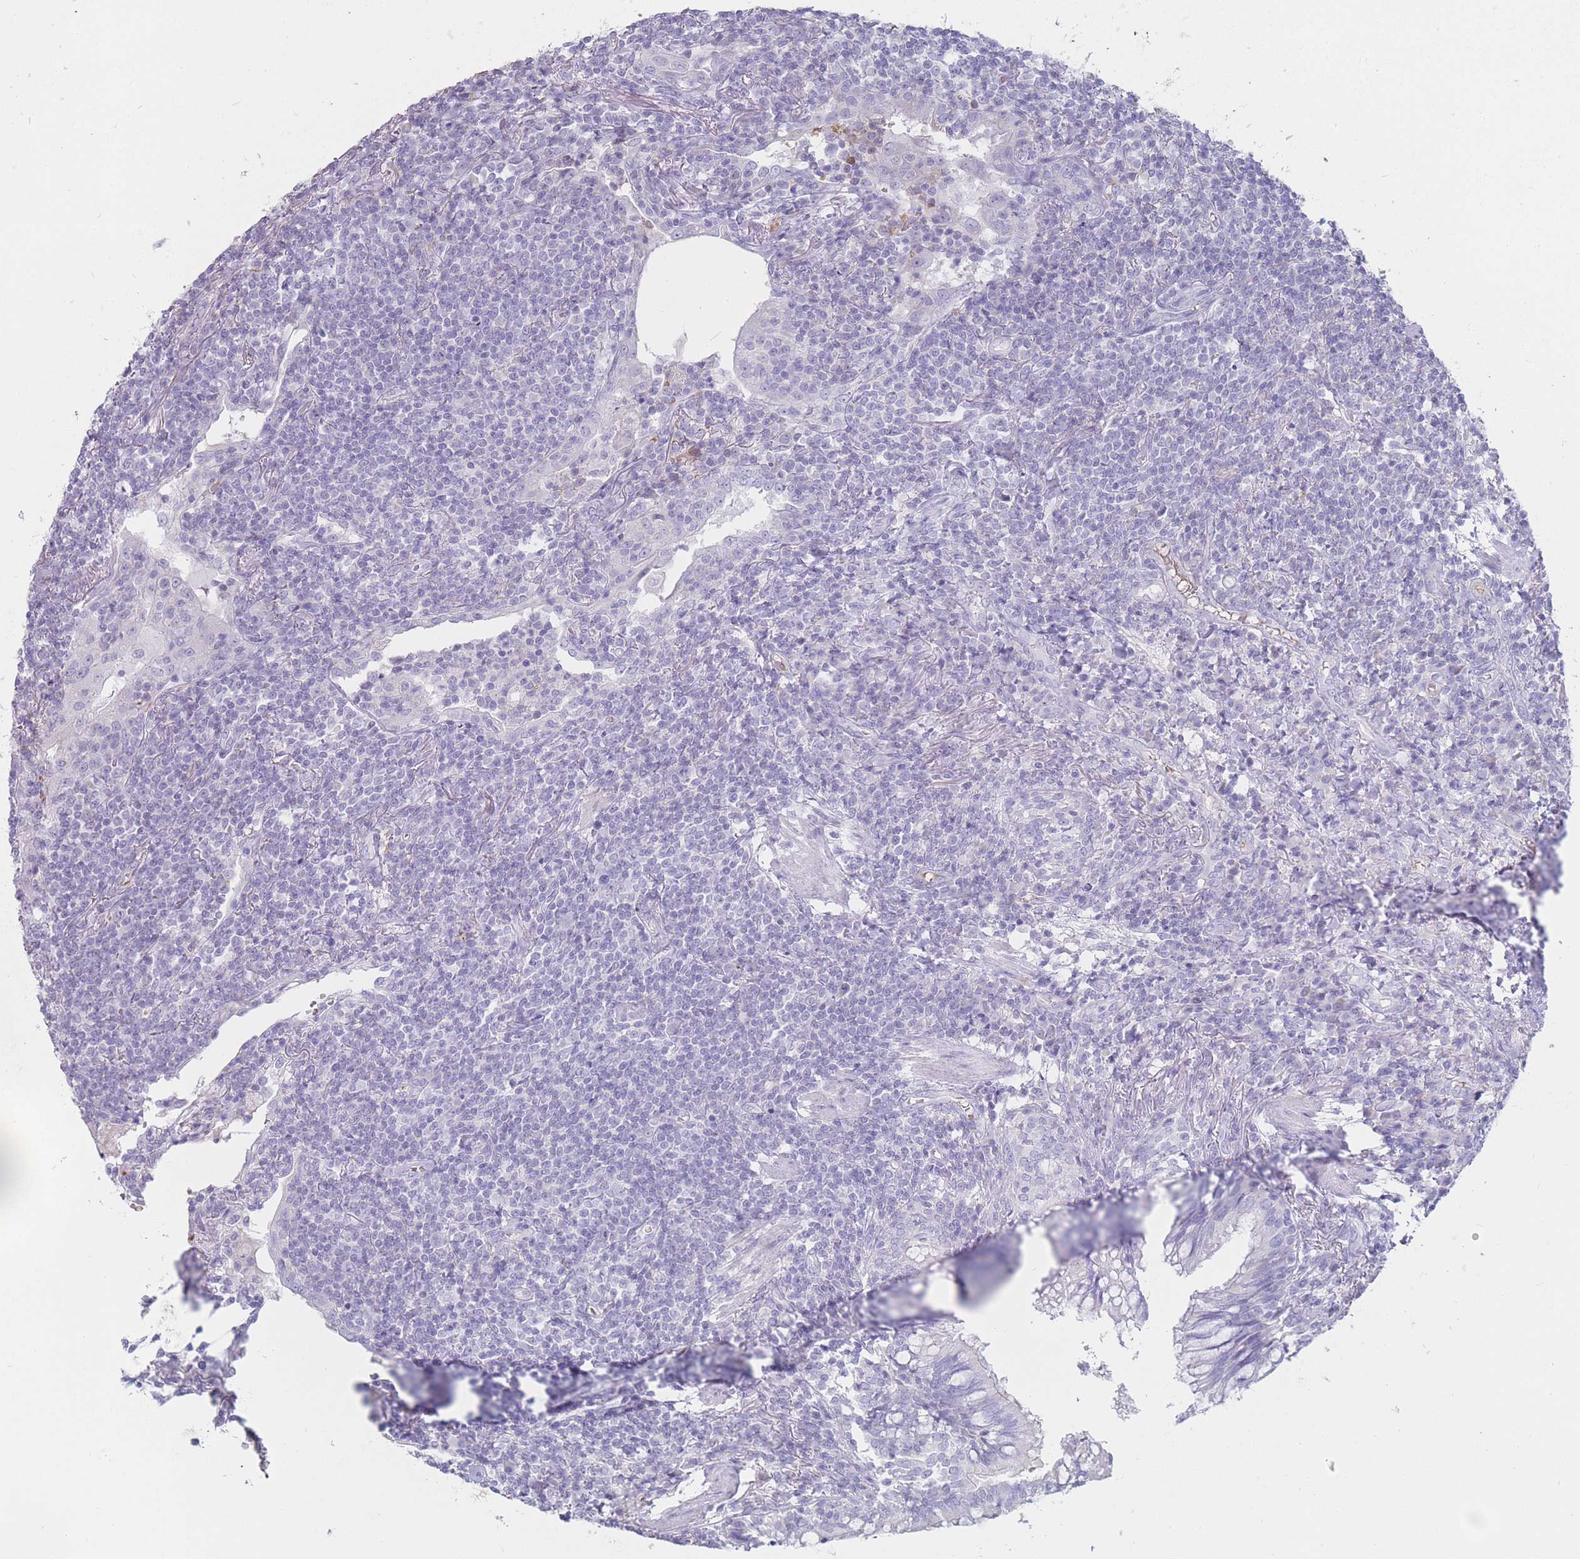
{"staining": {"intensity": "negative", "quantity": "none", "location": "none"}, "tissue": "lymphoma", "cell_type": "Tumor cells", "image_type": "cancer", "snomed": [{"axis": "morphology", "description": "Malignant lymphoma, non-Hodgkin's type, Low grade"}, {"axis": "topography", "description": "Lung"}], "caption": "High magnification brightfield microscopy of lymphoma stained with DAB (brown) and counterstained with hematoxylin (blue): tumor cells show no significant positivity. (Brightfield microscopy of DAB (3,3'-diaminobenzidine) IHC at high magnification).", "gene": "HBG2", "patient": {"sex": "female", "age": 71}}